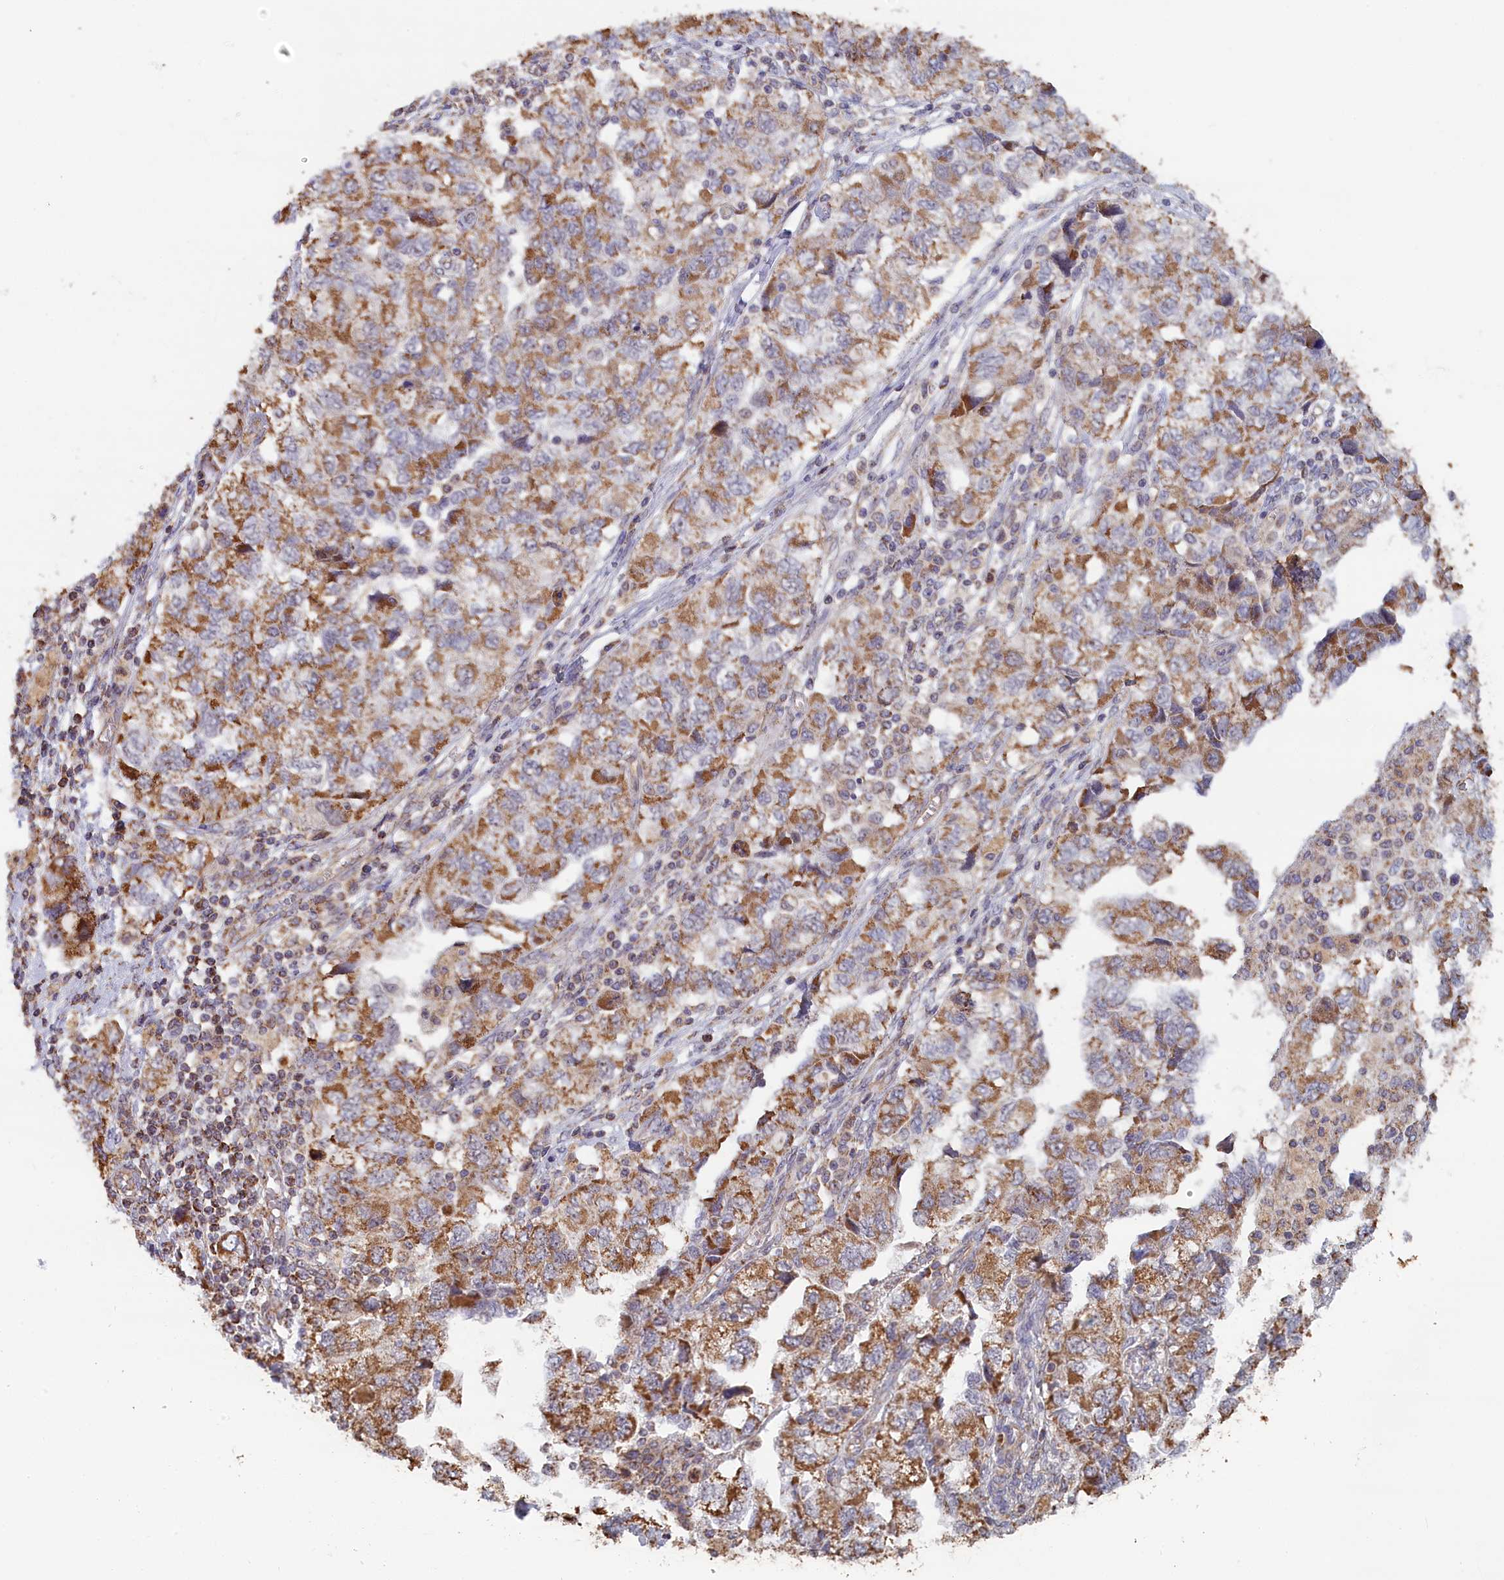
{"staining": {"intensity": "moderate", "quantity": "25%-75%", "location": "cytoplasmic/membranous"}, "tissue": "ovarian cancer", "cell_type": "Tumor cells", "image_type": "cancer", "snomed": [{"axis": "morphology", "description": "Carcinoma, NOS"}, {"axis": "morphology", "description": "Cystadenocarcinoma, serous, NOS"}, {"axis": "topography", "description": "Ovary"}], "caption": "IHC micrograph of neoplastic tissue: human carcinoma (ovarian) stained using immunohistochemistry (IHC) demonstrates medium levels of moderate protein expression localized specifically in the cytoplasmic/membranous of tumor cells, appearing as a cytoplasmic/membranous brown color.", "gene": "ZNF816", "patient": {"sex": "female", "age": 69}}